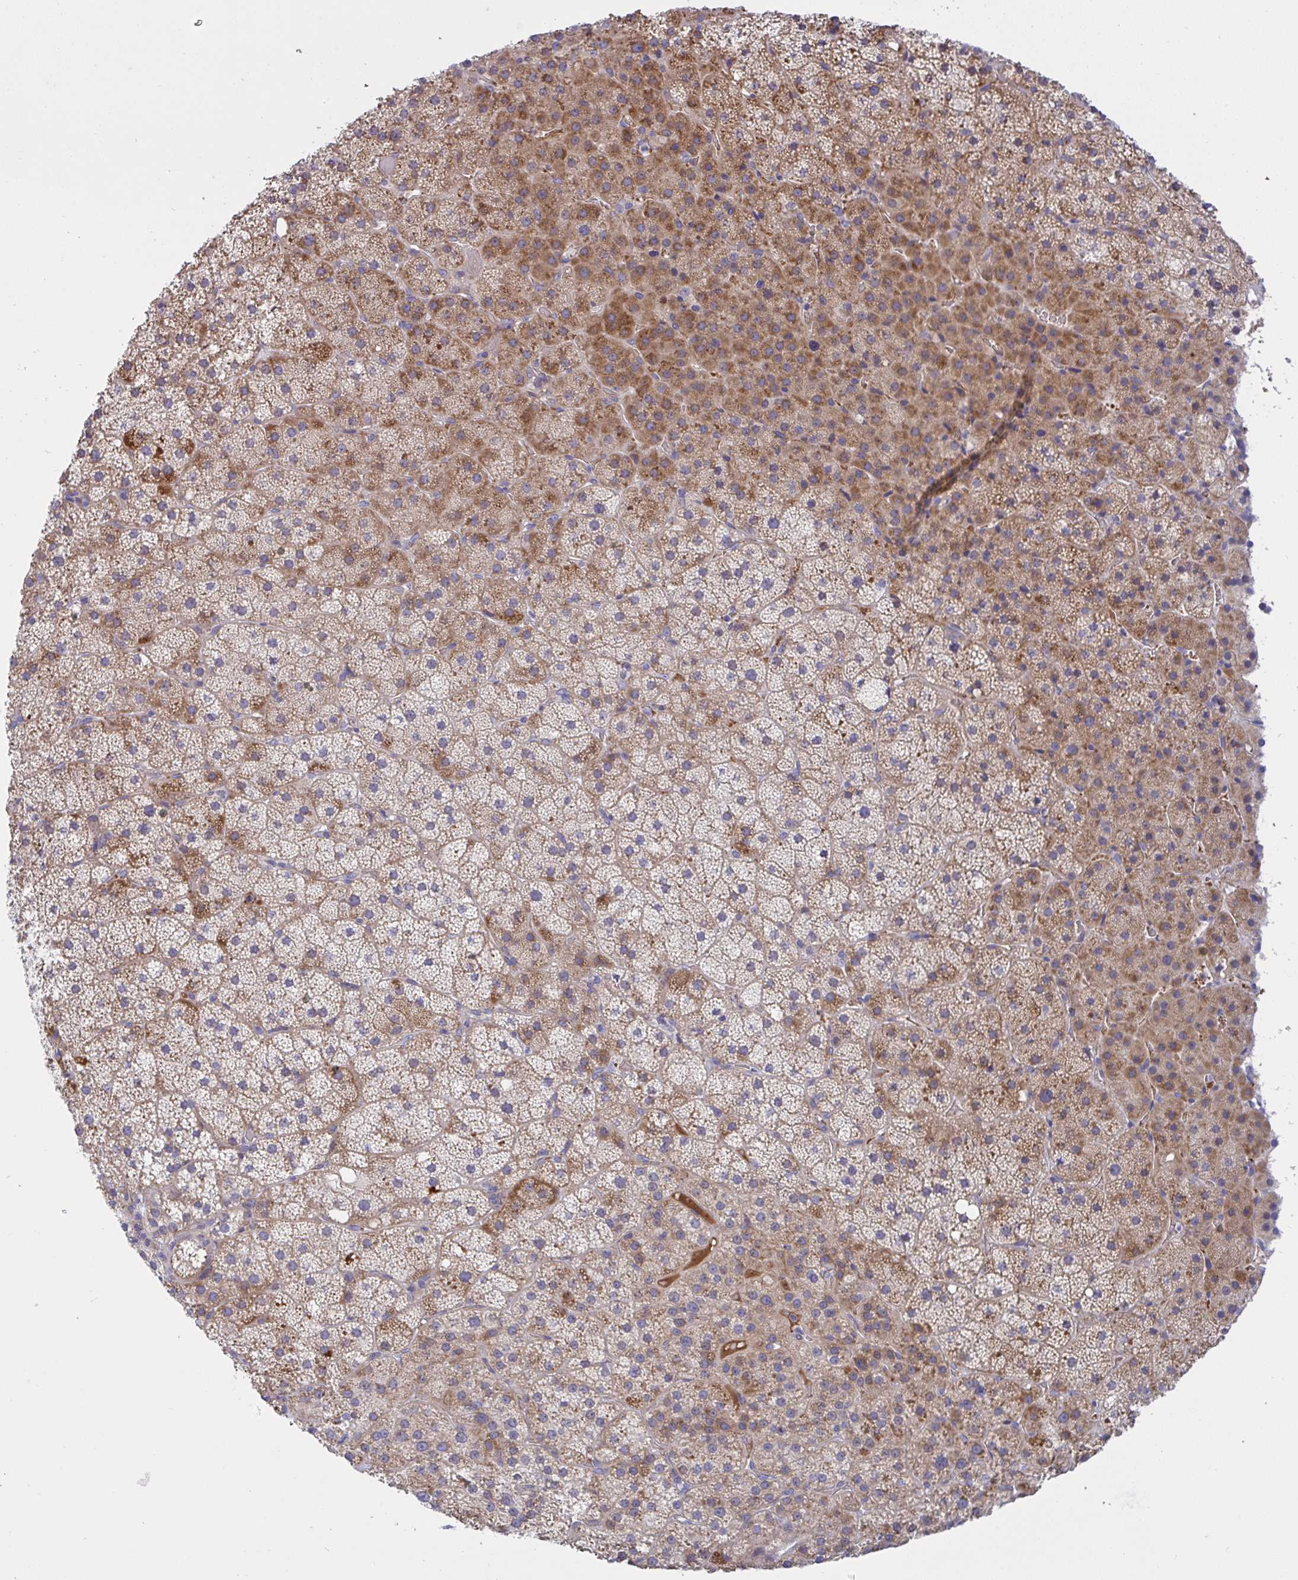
{"staining": {"intensity": "moderate", "quantity": ">75%", "location": "cytoplasmic/membranous"}, "tissue": "adrenal gland", "cell_type": "Glandular cells", "image_type": "normal", "snomed": [{"axis": "morphology", "description": "Normal tissue, NOS"}, {"axis": "topography", "description": "Adrenal gland"}], "caption": "A high-resolution histopathology image shows IHC staining of unremarkable adrenal gland, which shows moderate cytoplasmic/membranous staining in approximately >75% of glandular cells. The protein is stained brown, and the nuclei are stained in blue (DAB (3,3'-diaminobenzidine) IHC with brightfield microscopy, high magnification).", "gene": "NTN1", "patient": {"sex": "male", "age": 53}}